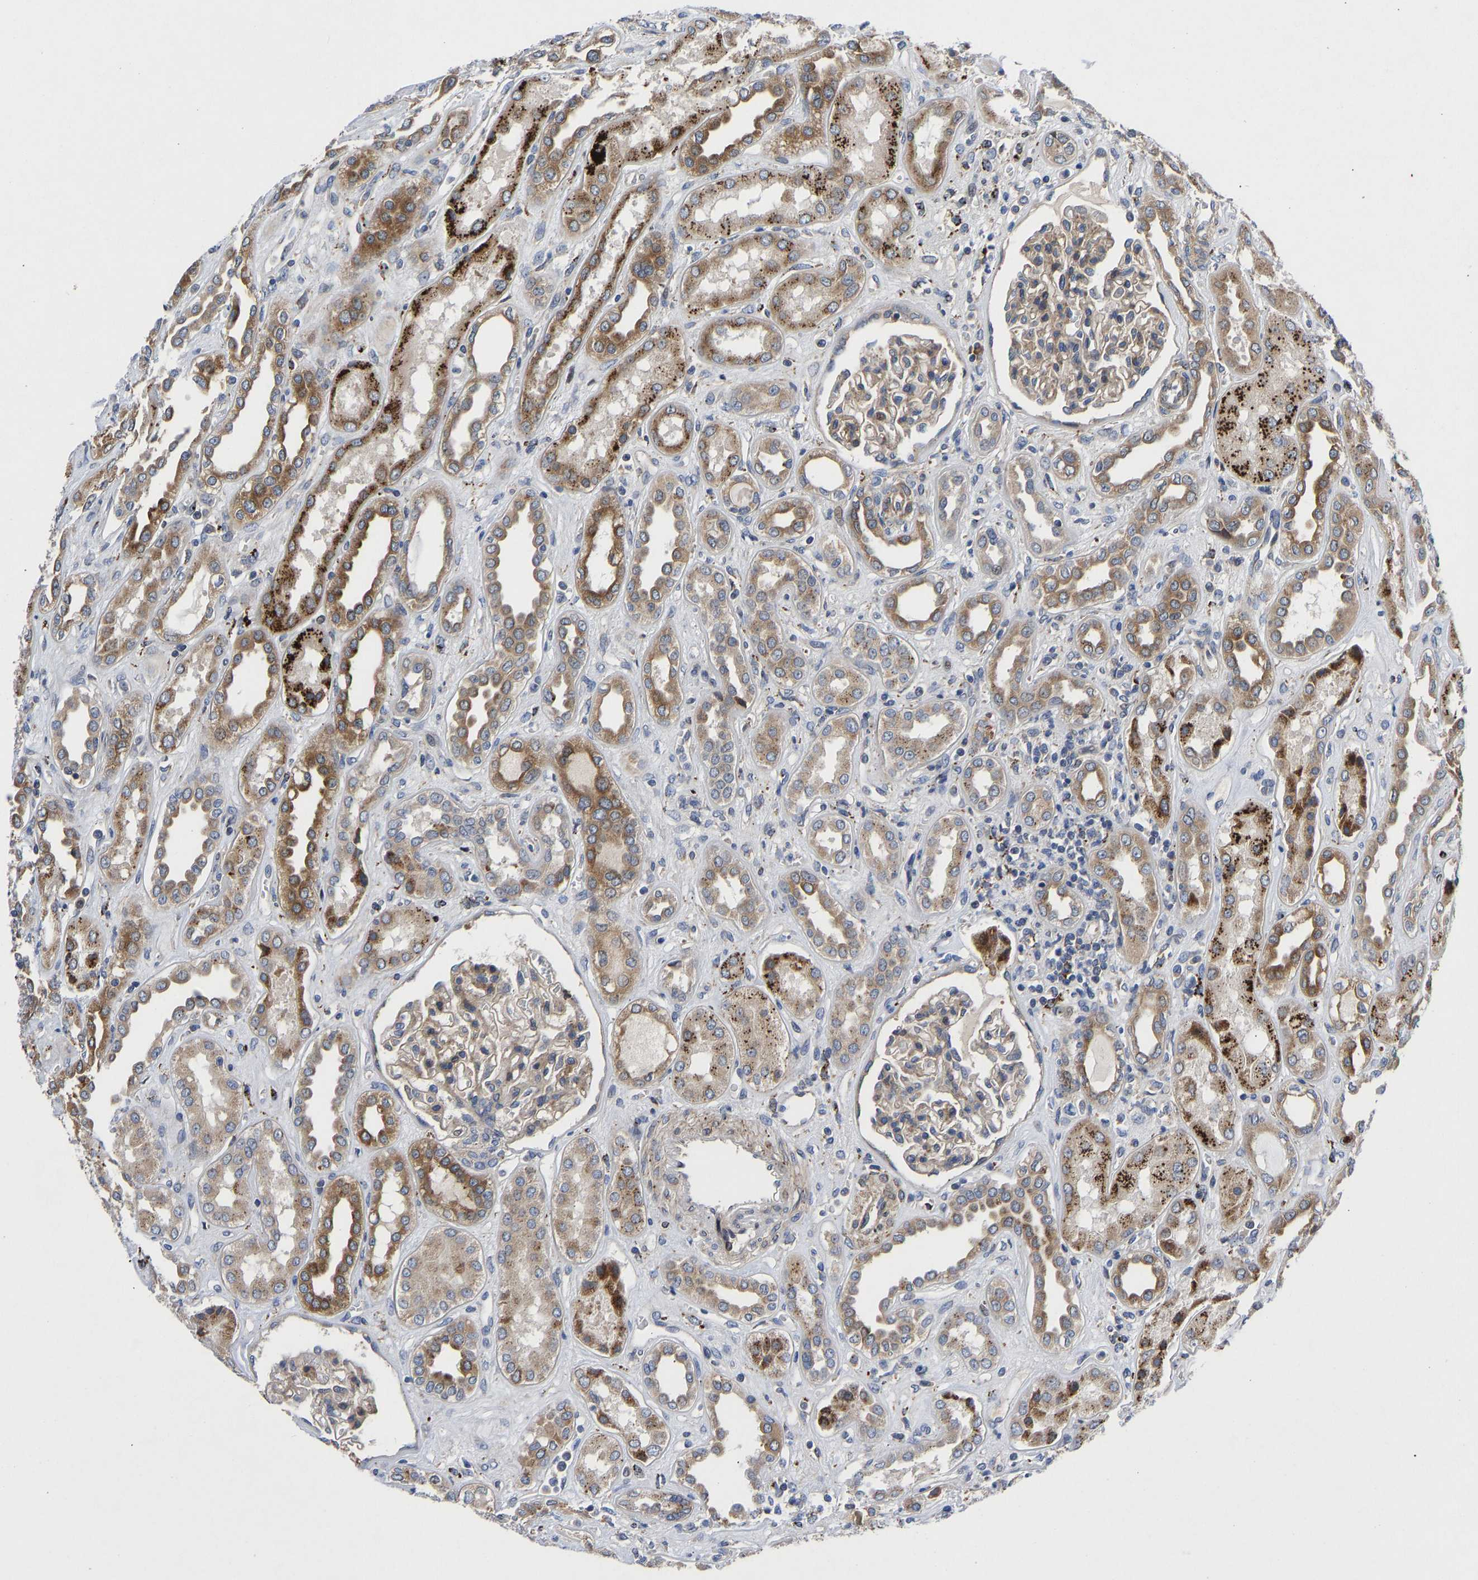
{"staining": {"intensity": "moderate", "quantity": ">75%", "location": "cytoplasmic/membranous"}, "tissue": "kidney", "cell_type": "Cells in glomeruli", "image_type": "normal", "snomed": [{"axis": "morphology", "description": "Normal tissue, NOS"}, {"axis": "topography", "description": "Kidney"}], "caption": "This micrograph shows unremarkable kidney stained with immunohistochemistry to label a protein in brown. The cytoplasmic/membranous of cells in glomeruli show moderate positivity for the protein. Nuclei are counter-stained blue.", "gene": "TMEM38B", "patient": {"sex": "male", "age": 59}}